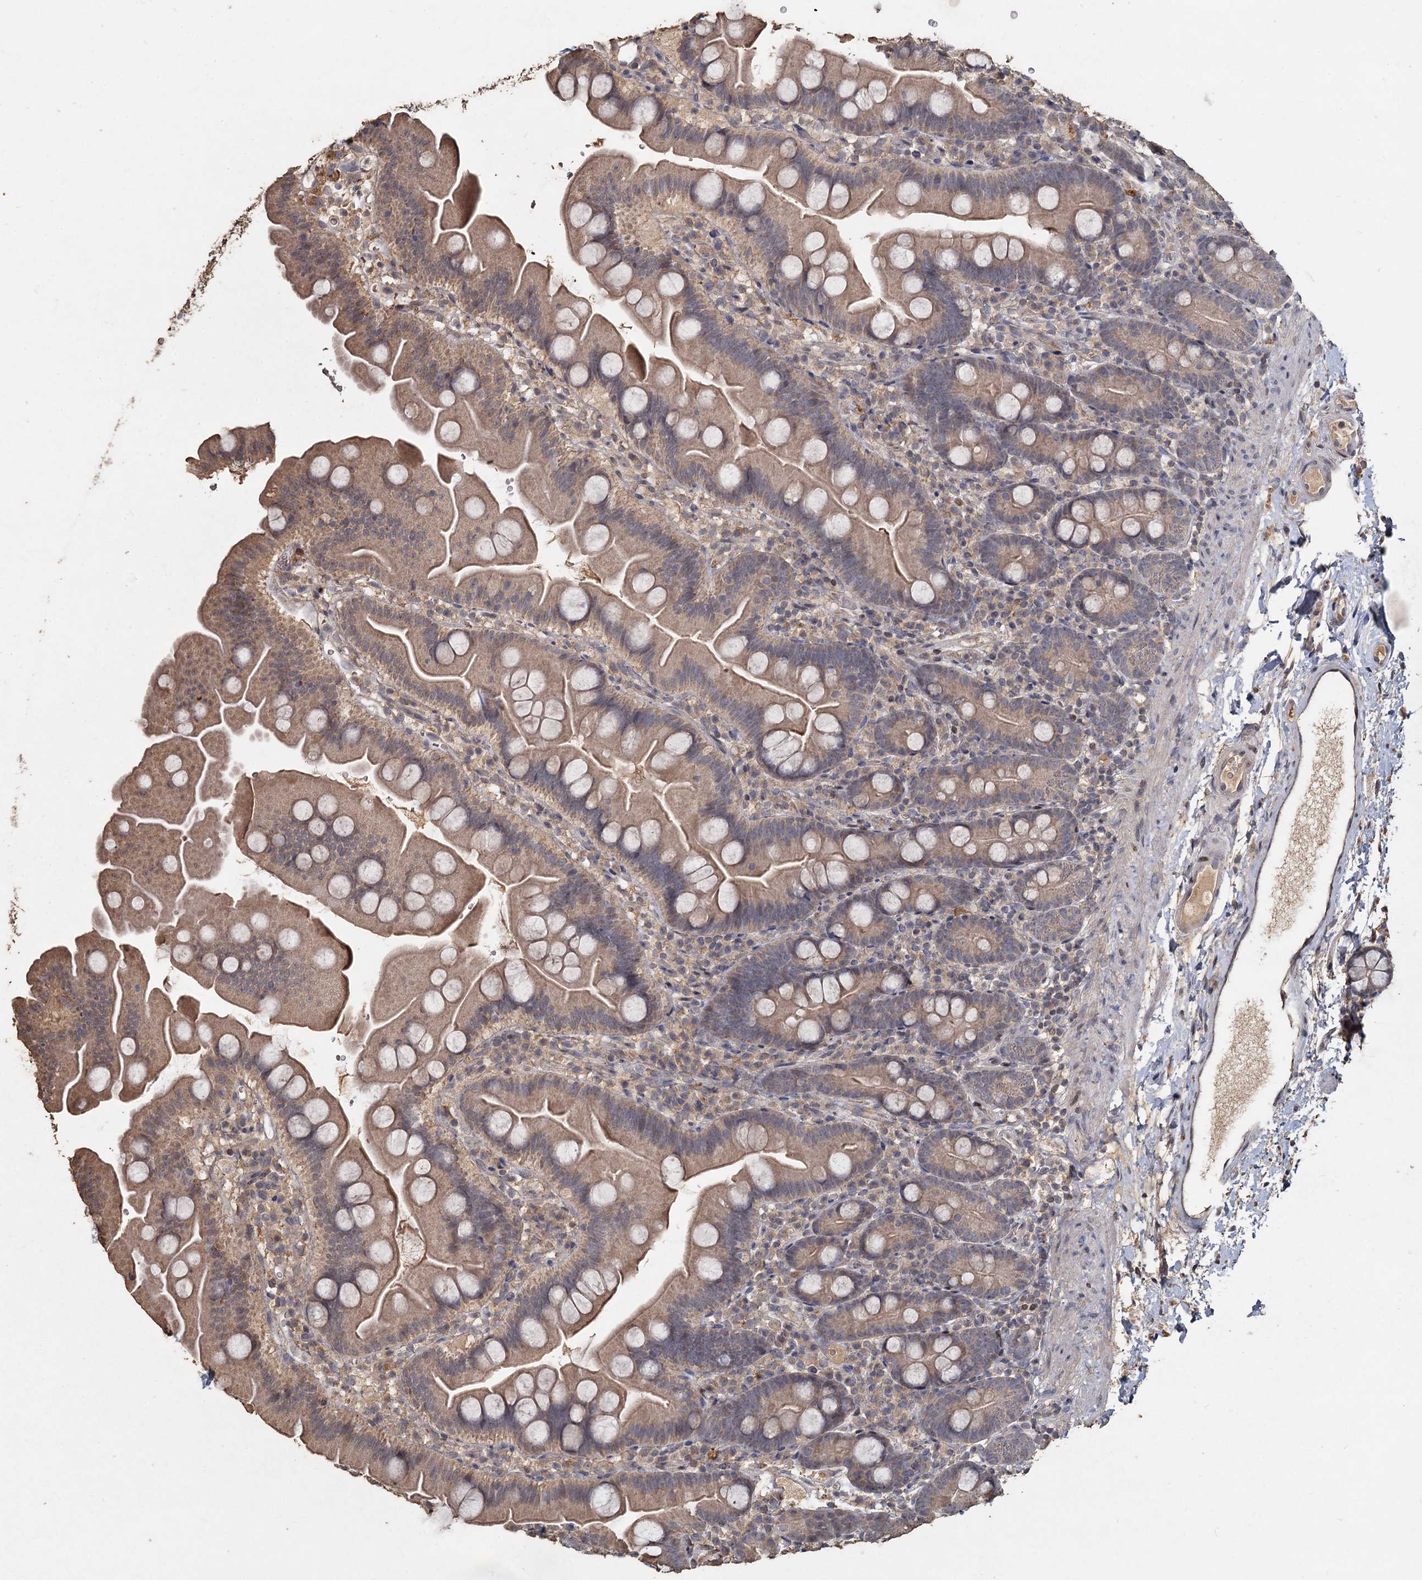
{"staining": {"intensity": "weak", "quantity": "<25%", "location": "cytoplasmic/membranous"}, "tissue": "small intestine", "cell_type": "Glandular cells", "image_type": "normal", "snomed": [{"axis": "morphology", "description": "Normal tissue, NOS"}, {"axis": "topography", "description": "Small intestine"}], "caption": "DAB (3,3'-diaminobenzidine) immunohistochemical staining of unremarkable human small intestine reveals no significant positivity in glandular cells.", "gene": "CCDC61", "patient": {"sex": "female", "age": 68}}